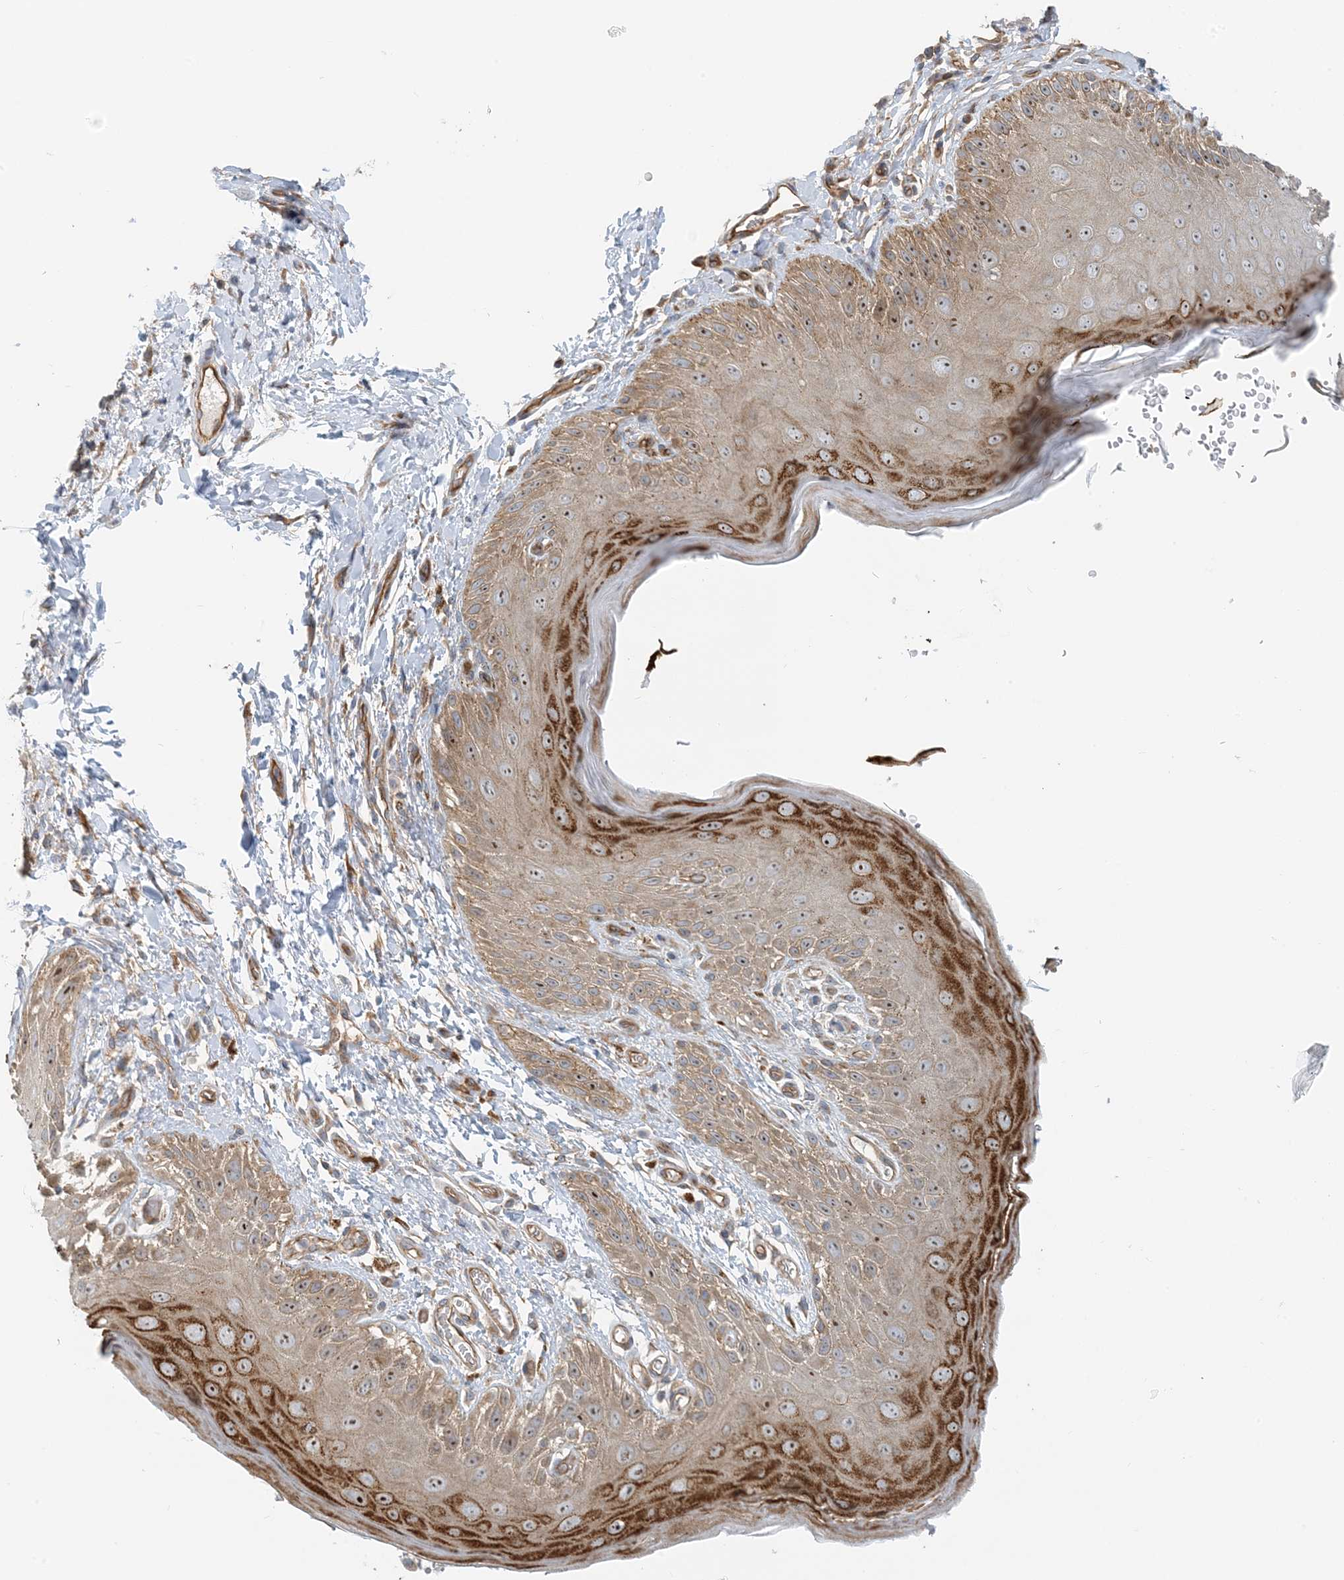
{"staining": {"intensity": "moderate", "quantity": ">75%", "location": "cytoplasmic/membranous,nuclear"}, "tissue": "skin", "cell_type": "Epidermal cells", "image_type": "normal", "snomed": [{"axis": "morphology", "description": "Normal tissue, NOS"}, {"axis": "topography", "description": "Anal"}], "caption": "Brown immunohistochemical staining in normal skin reveals moderate cytoplasmic/membranous,nuclear positivity in approximately >75% of epidermal cells.", "gene": "MYL5", "patient": {"sex": "male", "age": 44}}